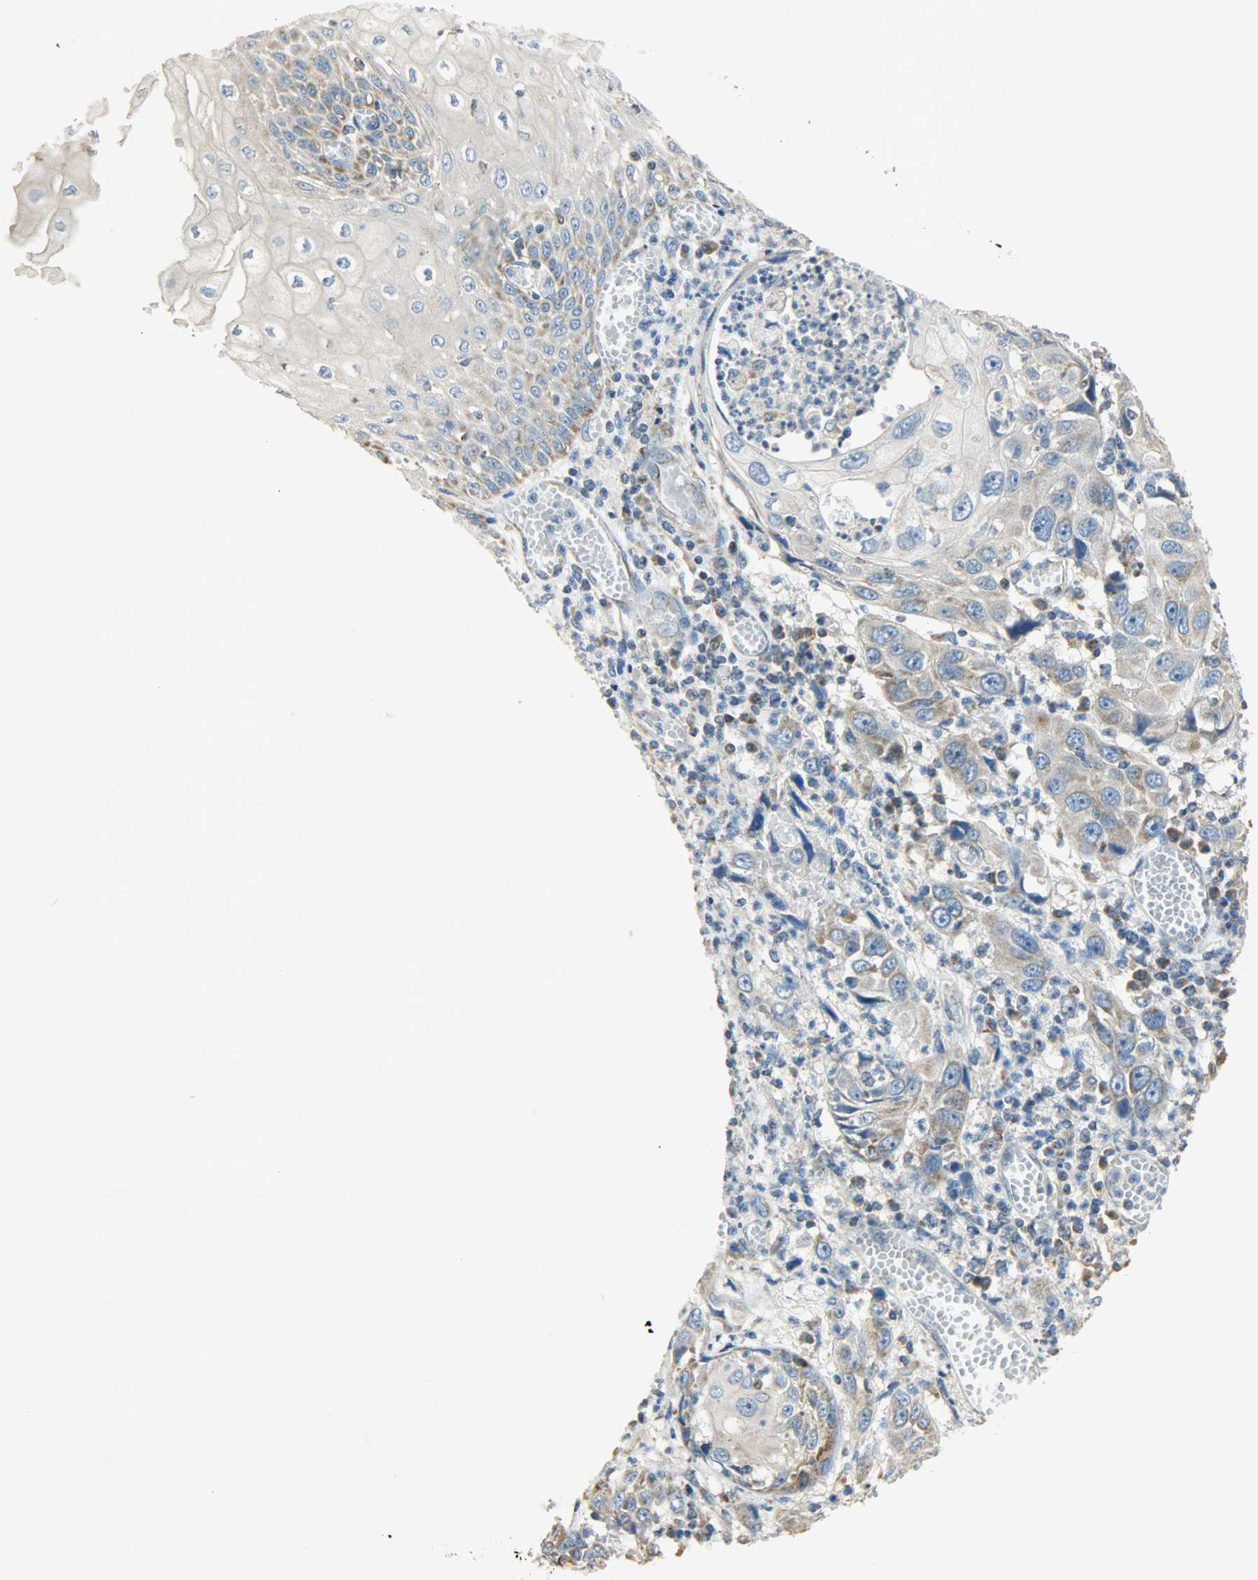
{"staining": {"intensity": "moderate", "quantity": "<25%", "location": "cytoplasmic/membranous"}, "tissue": "esophagus", "cell_type": "Squamous epithelial cells", "image_type": "normal", "snomed": [{"axis": "morphology", "description": "Normal tissue, NOS"}, {"axis": "morphology", "description": "Squamous cell carcinoma, NOS"}, {"axis": "topography", "description": "Esophagus"}], "caption": "Esophagus stained with DAB IHC exhibits low levels of moderate cytoplasmic/membranous expression in approximately <25% of squamous epithelial cells.", "gene": "NNT", "patient": {"sex": "male", "age": 65}}